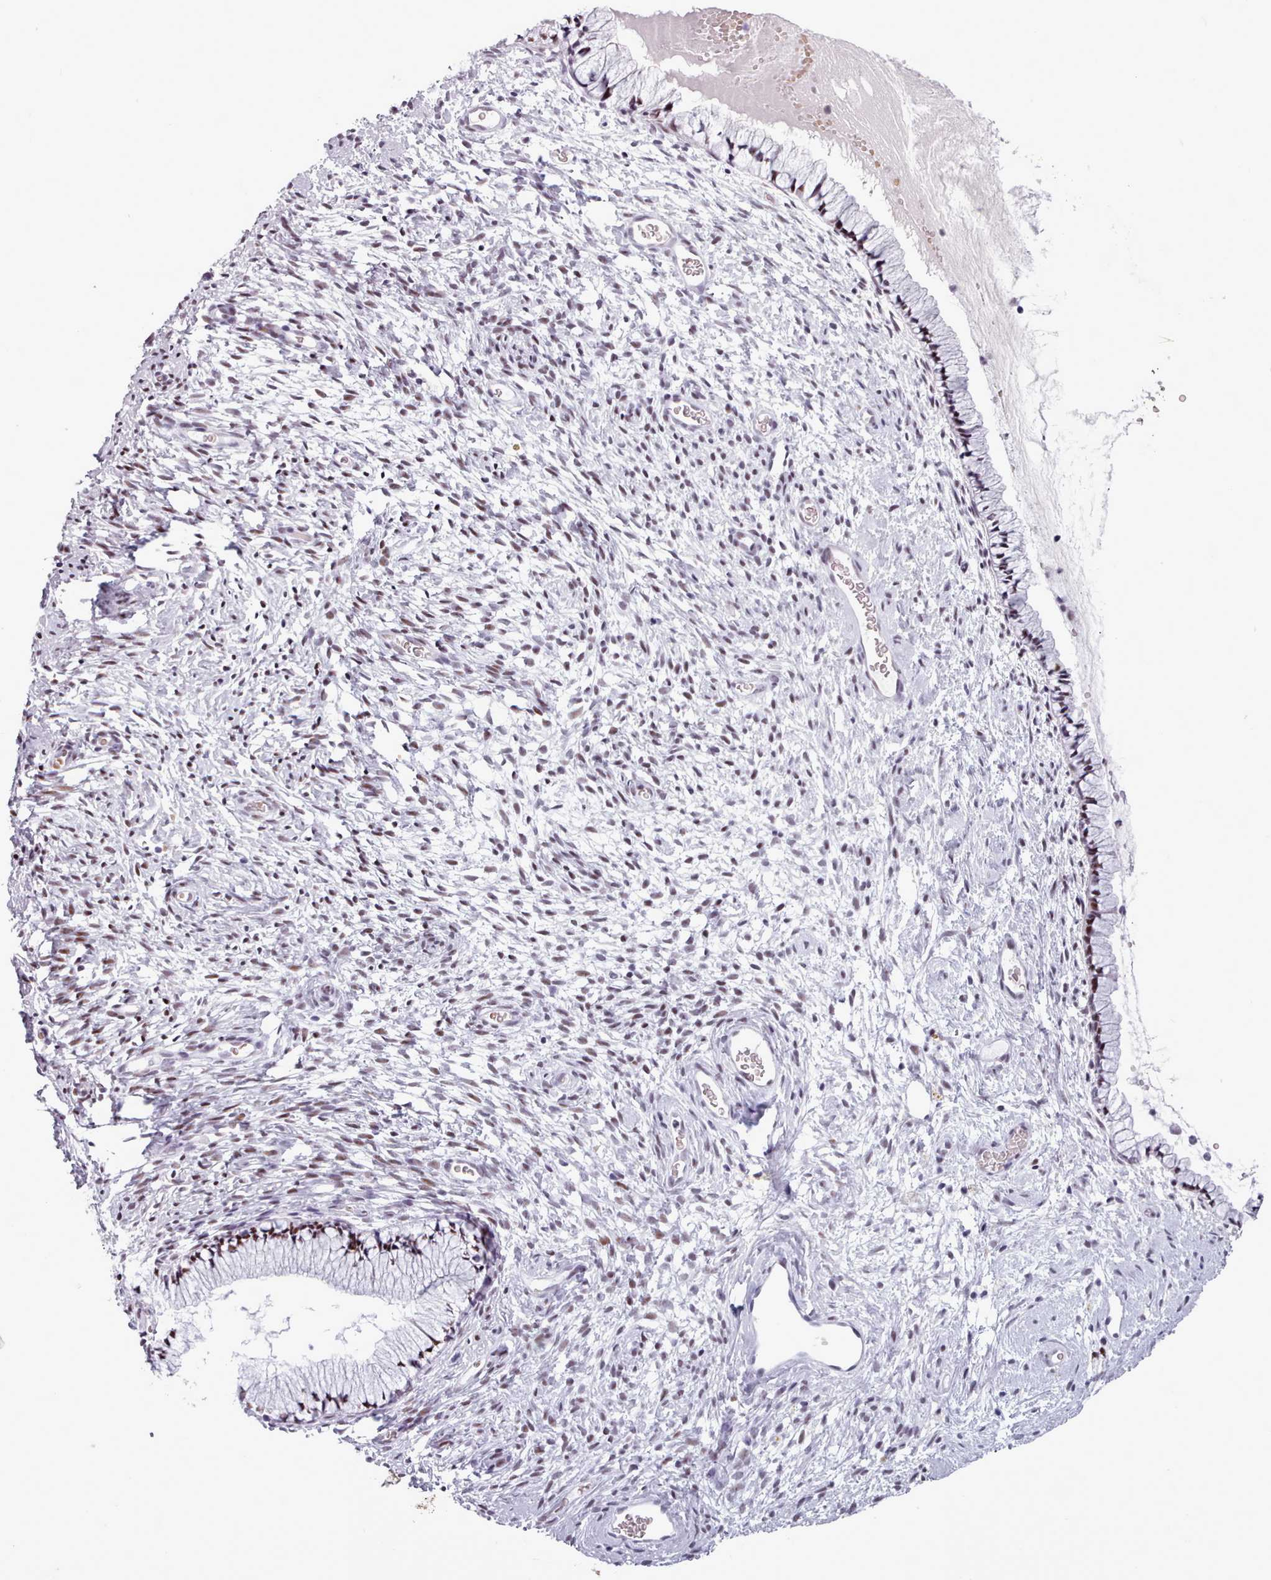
{"staining": {"intensity": "strong", "quantity": ">75%", "location": "nuclear"}, "tissue": "cervix", "cell_type": "Glandular cells", "image_type": "normal", "snomed": [{"axis": "morphology", "description": "Normal tissue, NOS"}, {"axis": "topography", "description": "Cervix"}], "caption": "The photomicrograph shows staining of normal cervix, revealing strong nuclear protein positivity (brown color) within glandular cells.", "gene": "SRSF4", "patient": {"sex": "female", "age": 76}}